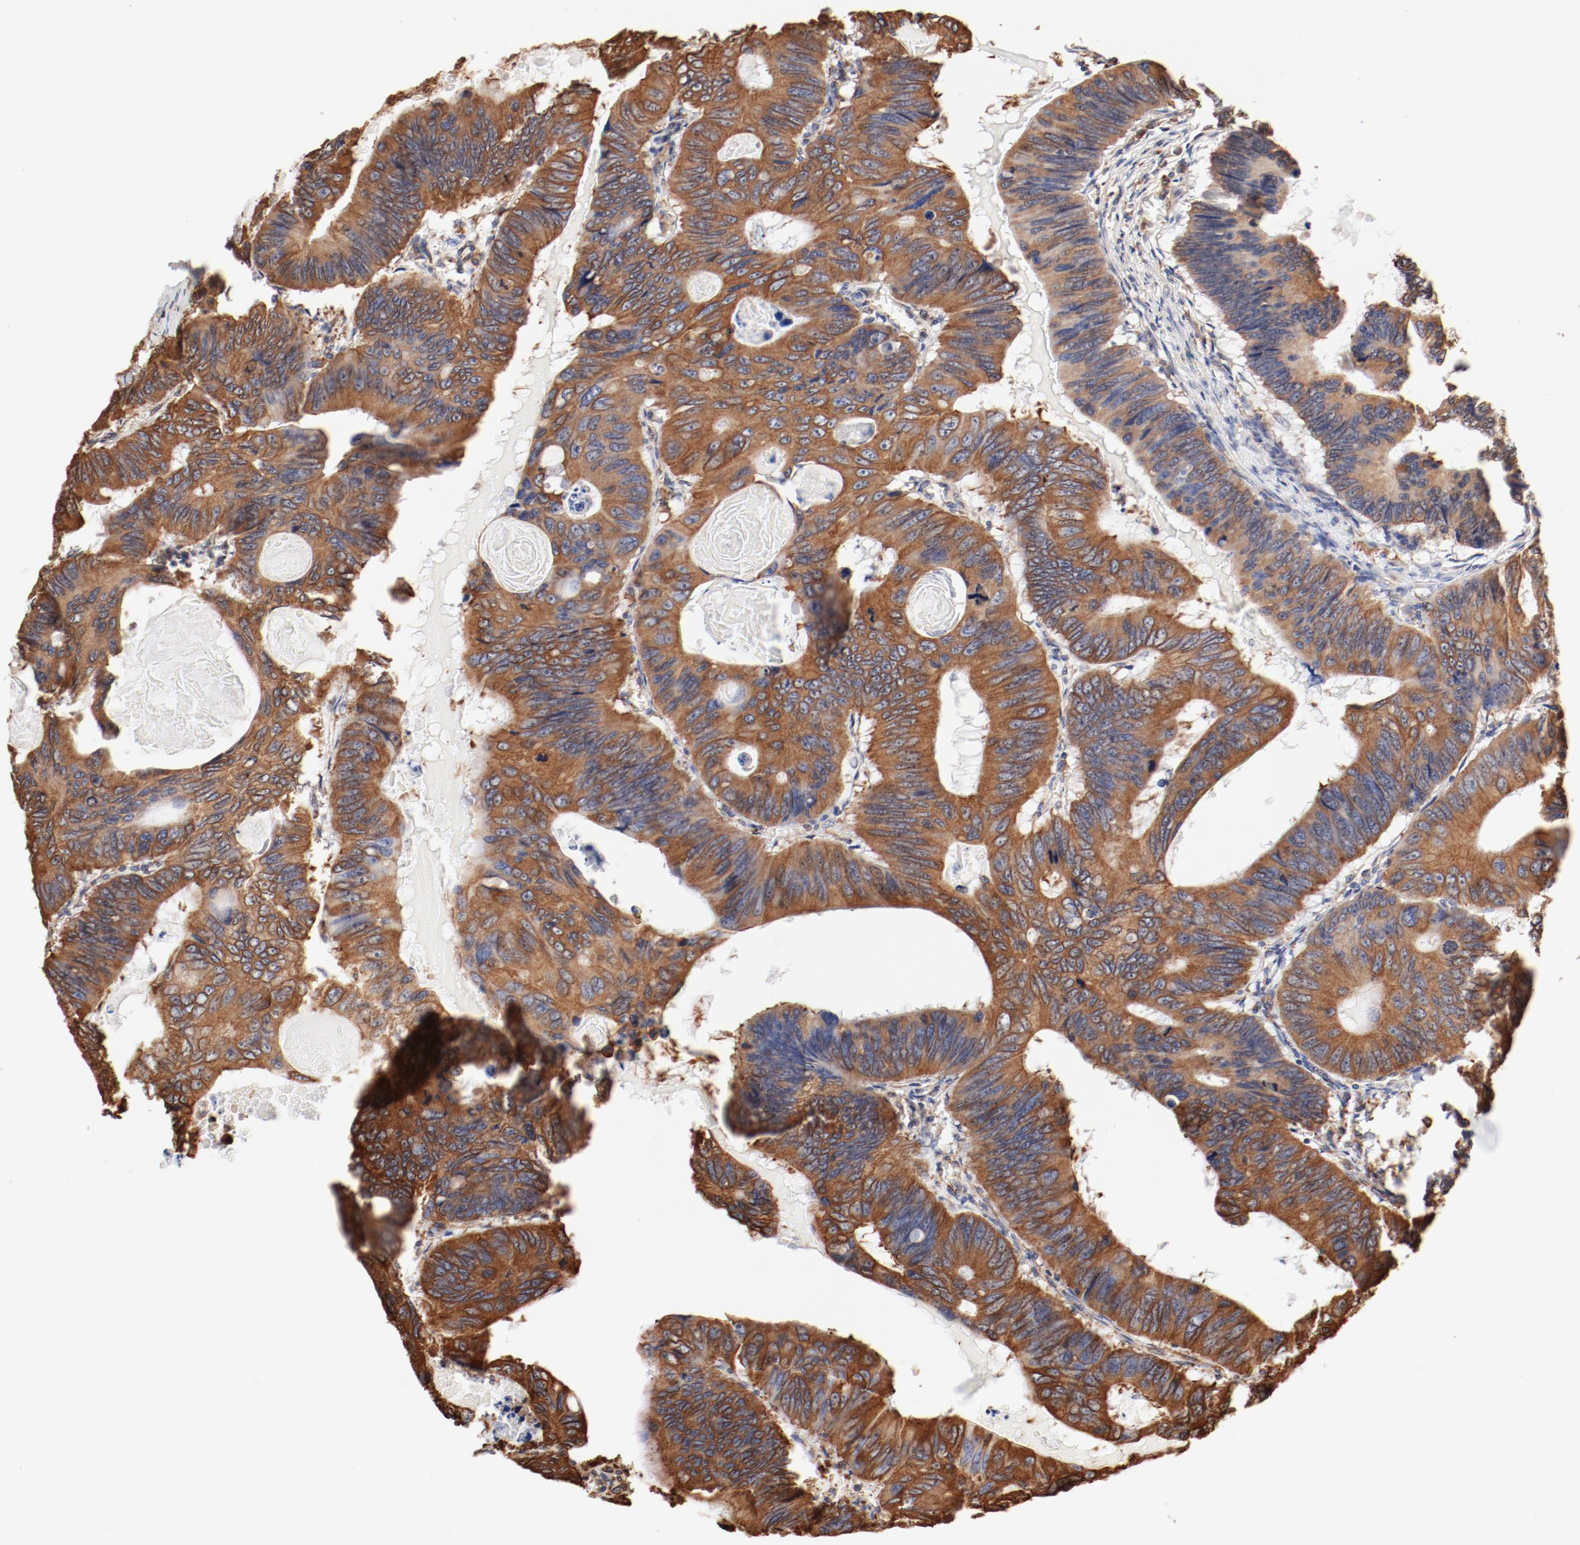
{"staining": {"intensity": "moderate", "quantity": ">75%", "location": "cytoplasmic/membranous"}, "tissue": "colorectal cancer", "cell_type": "Tumor cells", "image_type": "cancer", "snomed": [{"axis": "morphology", "description": "Adenocarcinoma, NOS"}, {"axis": "topography", "description": "Colon"}], "caption": "A photomicrograph of colorectal adenocarcinoma stained for a protein reveals moderate cytoplasmic/membranous brown staining in tumor cells. The protein of interest is shown in brown color, while the nuclei are stained blue.", "gene": "BCAP31", "patient": {"sex": "female", "age": 55}}